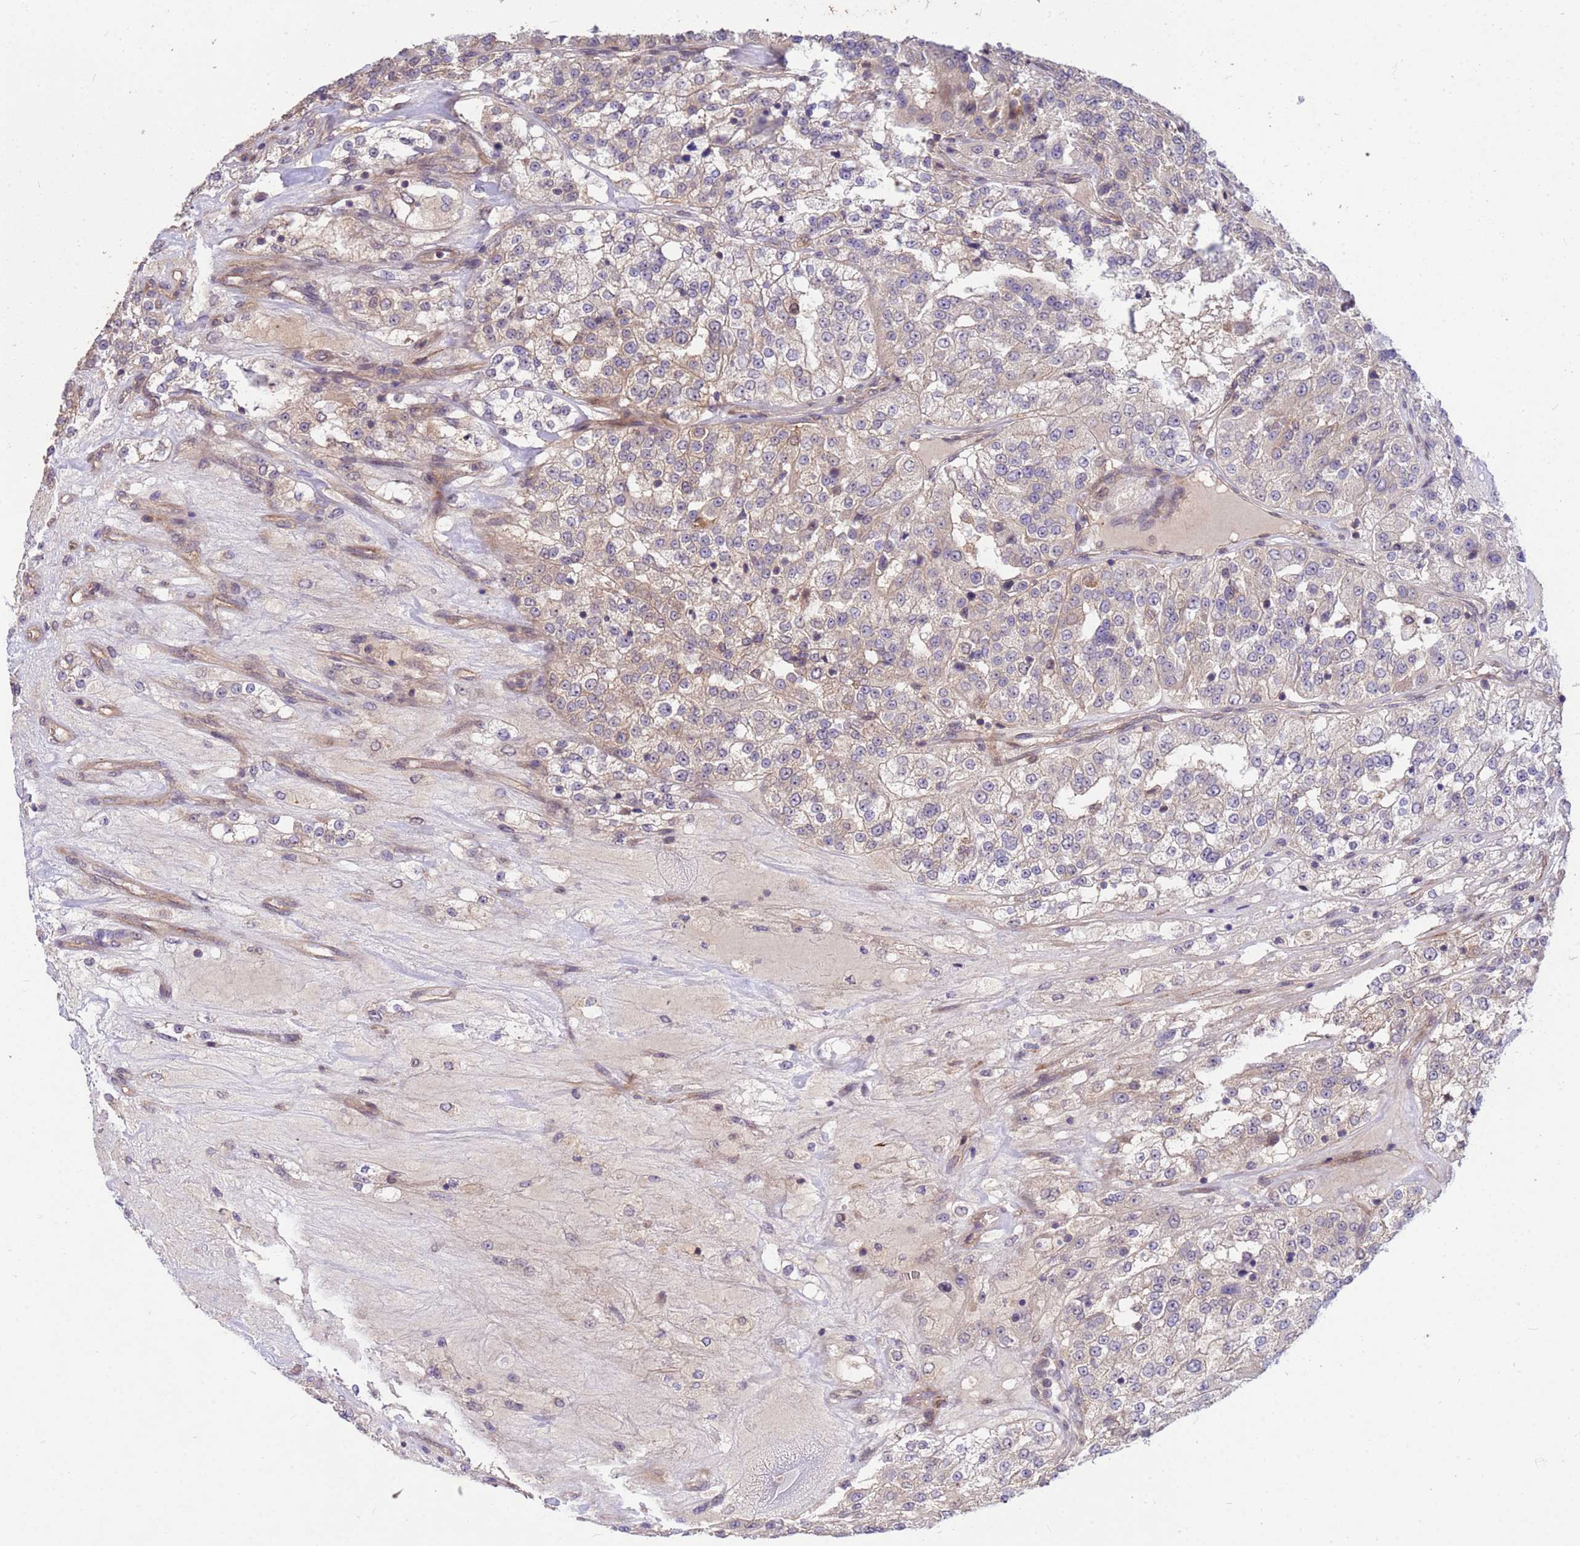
{"staining": {"intensity": "negative", "quantity": "none", "location": "none"}, "tissue": "renal cancer", "cell_type": "Tumor cells", "image_type": "cancer", "snomed": [{"axis": "morphology", "description": "Adenocarcinoma, NOS"}, {"axis": "topography", "description": "Kidney"}], "caption": "A histopathology image of human renal adenocarcinoma is negative for staining in tumor cells.", "gene": "PPP2CB", "patient": {"sex": "female", "age": 63}}